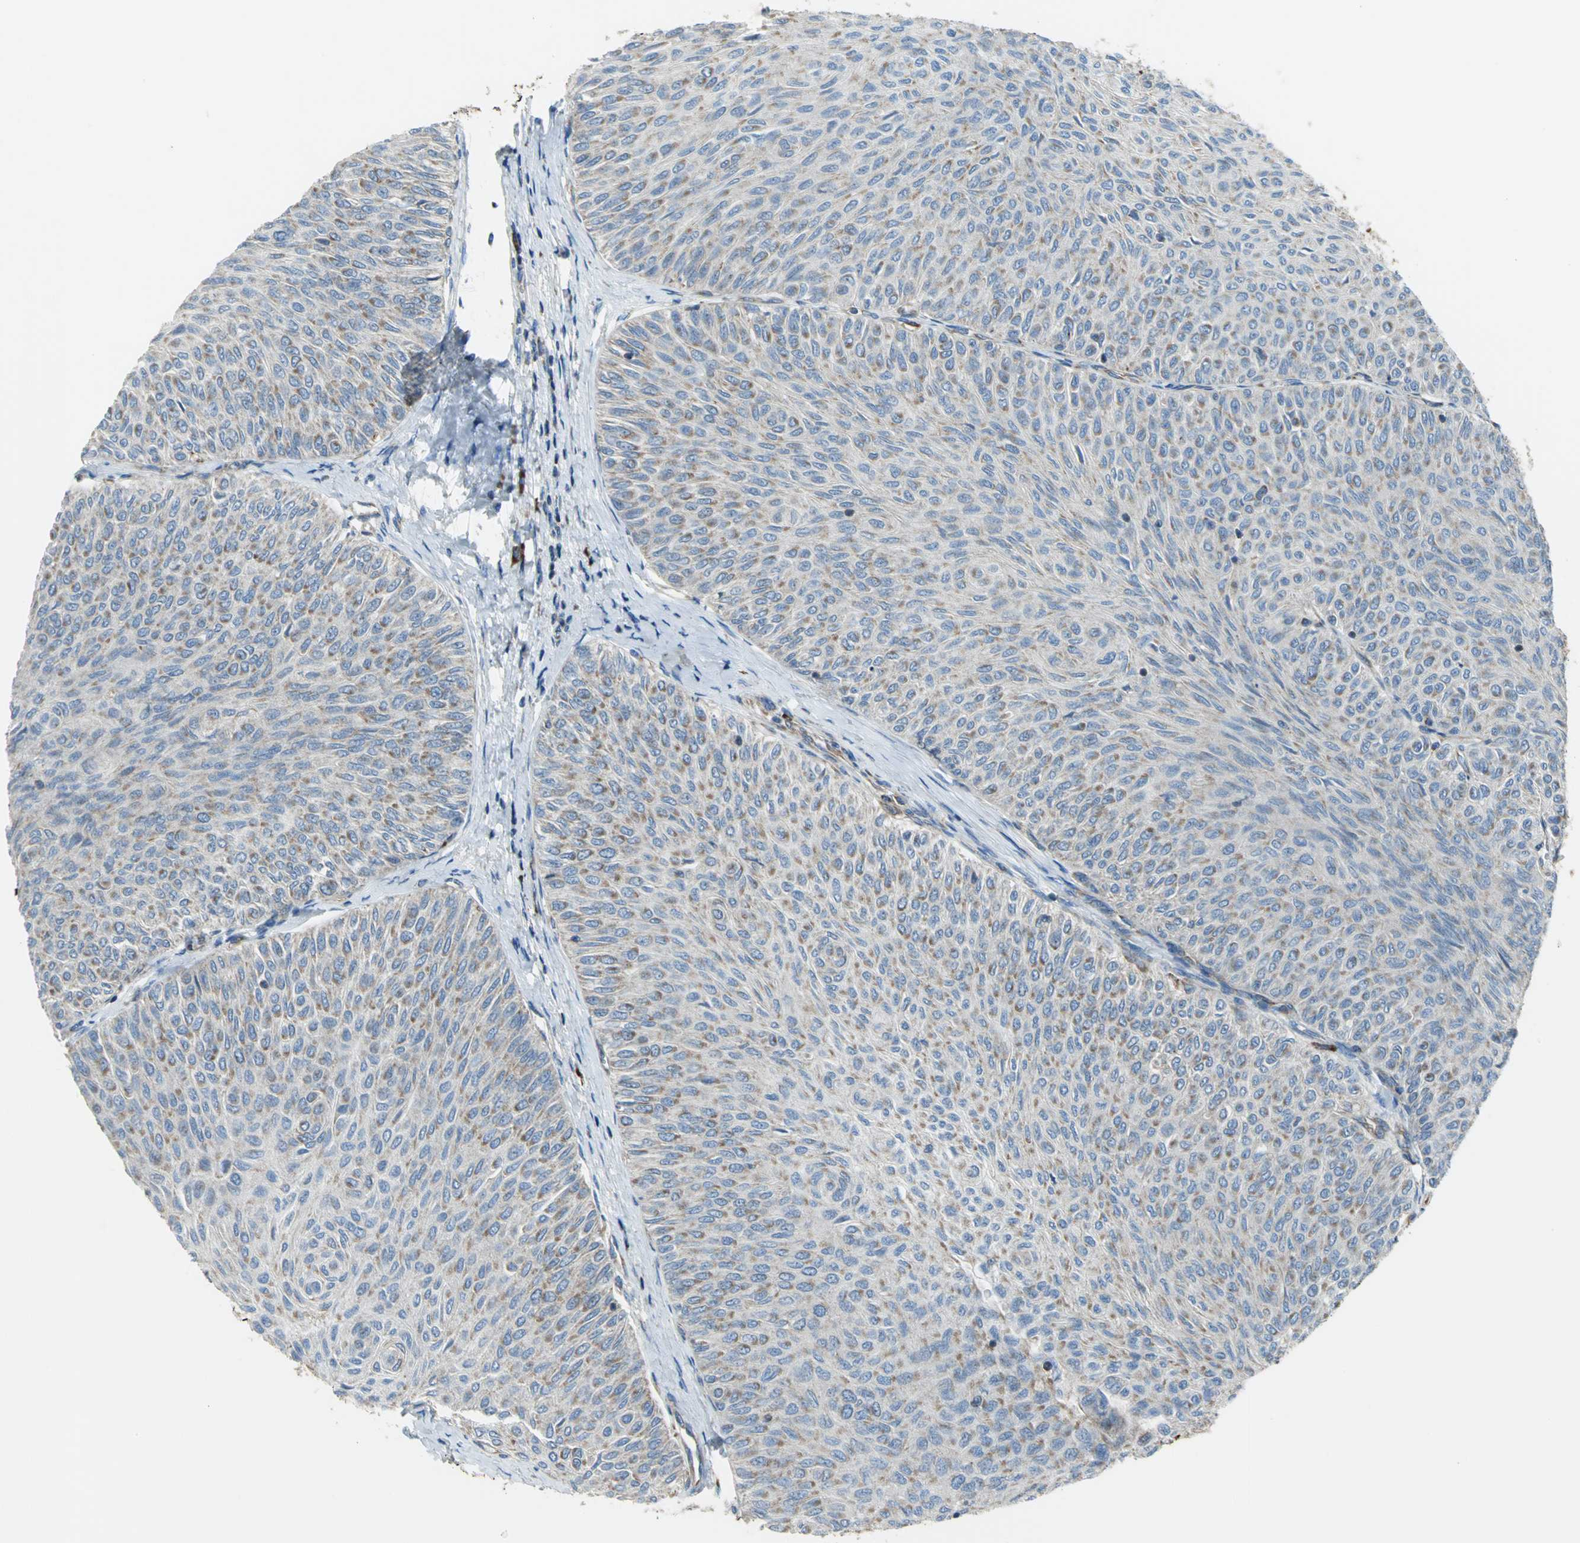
{"staining": {"intensity": "moderate", "quantity": ">75%", "location": "cytoplasmic/membranous"}, "tissue": "urothelial cancer", "cell_type": "Tumor cells", "image_type": "cancer", "snomed": [{"axis": "morphology", "description": "Urothelial carcinoma, Low grade"}, {"axis": "topography", "description": "Urinary bladder"}], "caption": "The immunohistochemical stain highlights moderate cytoplasmic/membranous staining in tumor cells of urothelial cancer tissue. (DAB = brown stain, brightfield microscopy at high magnification).", "gene": "TULP4", "patient": {"sex": "male", "age": 78}}